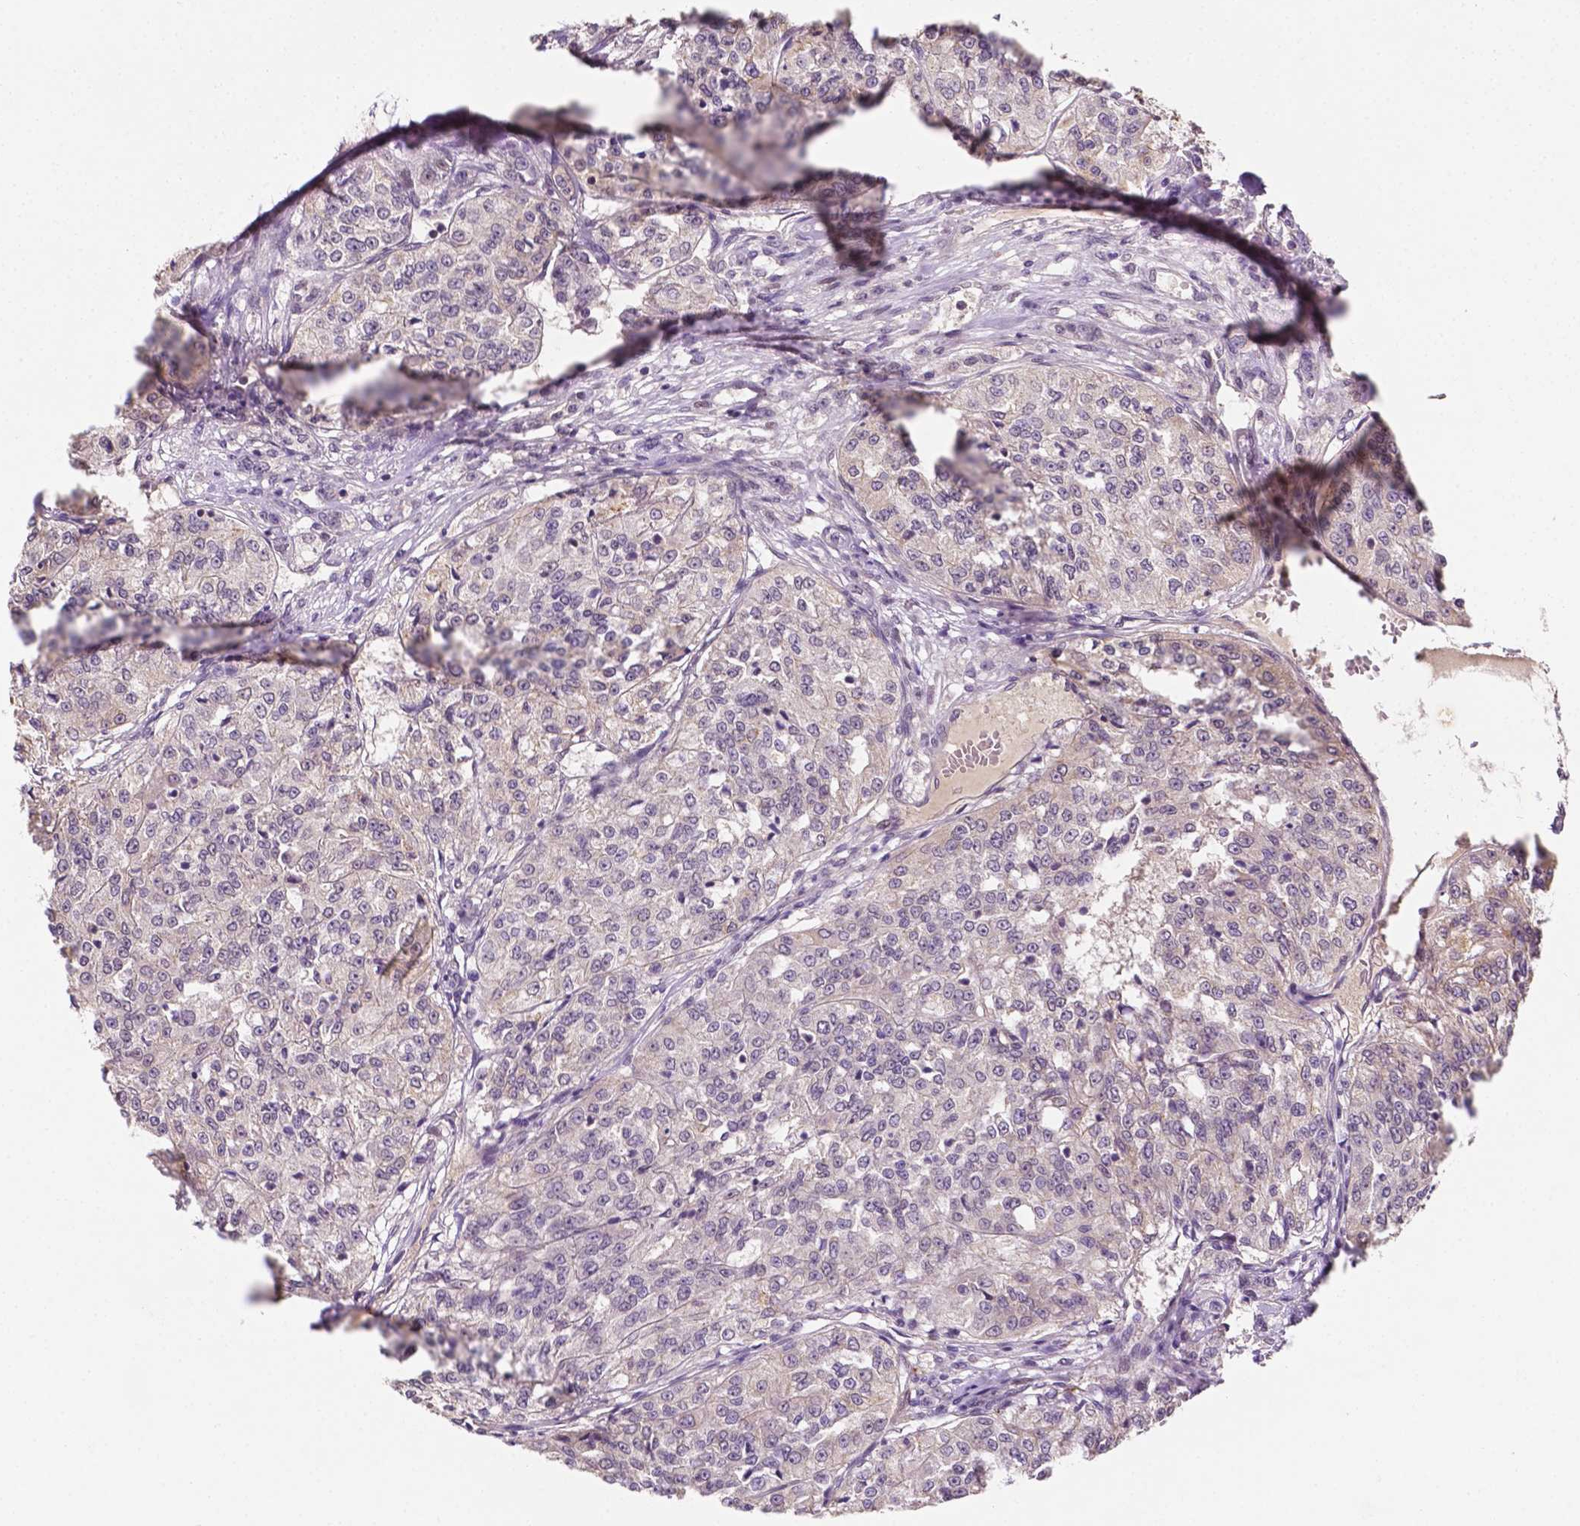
{"staining": {"intensity": "negative", "quantity": "none", "location": "none"}, "tissue": "renal cancer", "cell_type": "Tumor cells", "image_type": "cancer", "snomed": [{"axis": "morphology", "description": "Adenocarcinoma, NOS"}, {"axis": "topography", "description": "Kidney"}], "caption": "This is an immunohistochemistry (IHC) photomicrograph of human renal adenocarcinoma. There is no expression in tumor cells.", "gene": "MROH6", "patient": {"sex": "female", "age": 63}}